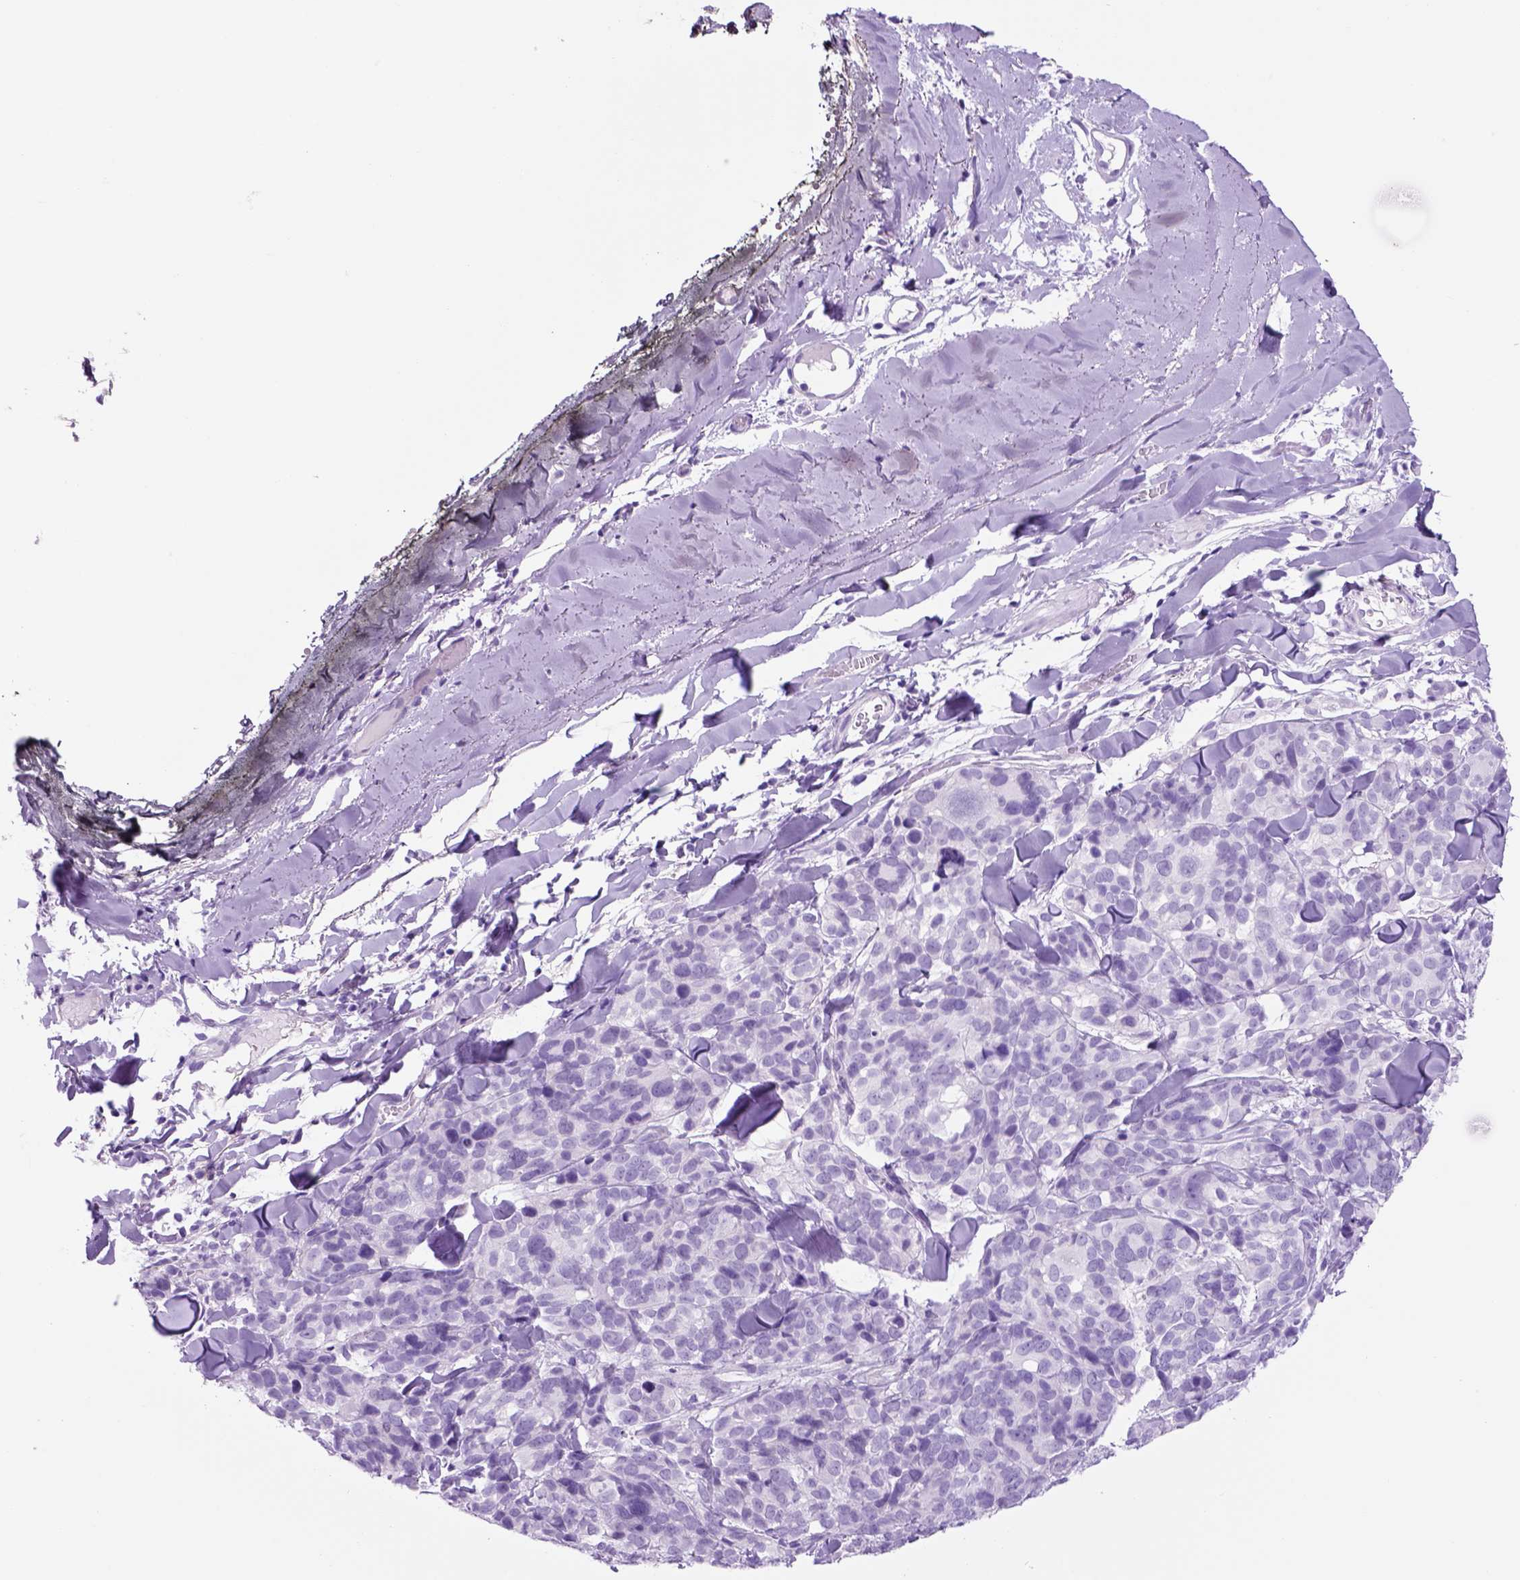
{"staining": {"intensity": "negative", "quantity": "none", "location": "none"}, "tissue": "melanoma", "cell_type": "Tumor cells", "image_type": "cancer", "snomed": [{"axis": "morphology", "description": "Malignant melanoma, NOS"}, {"axis": "topography", "description": "Skin"}], "caption": "Tumor cells are negative for brown protein staining in melanoma.", "gene": "HHIPL2", "patient": {"sex": "male", "age": 51}}